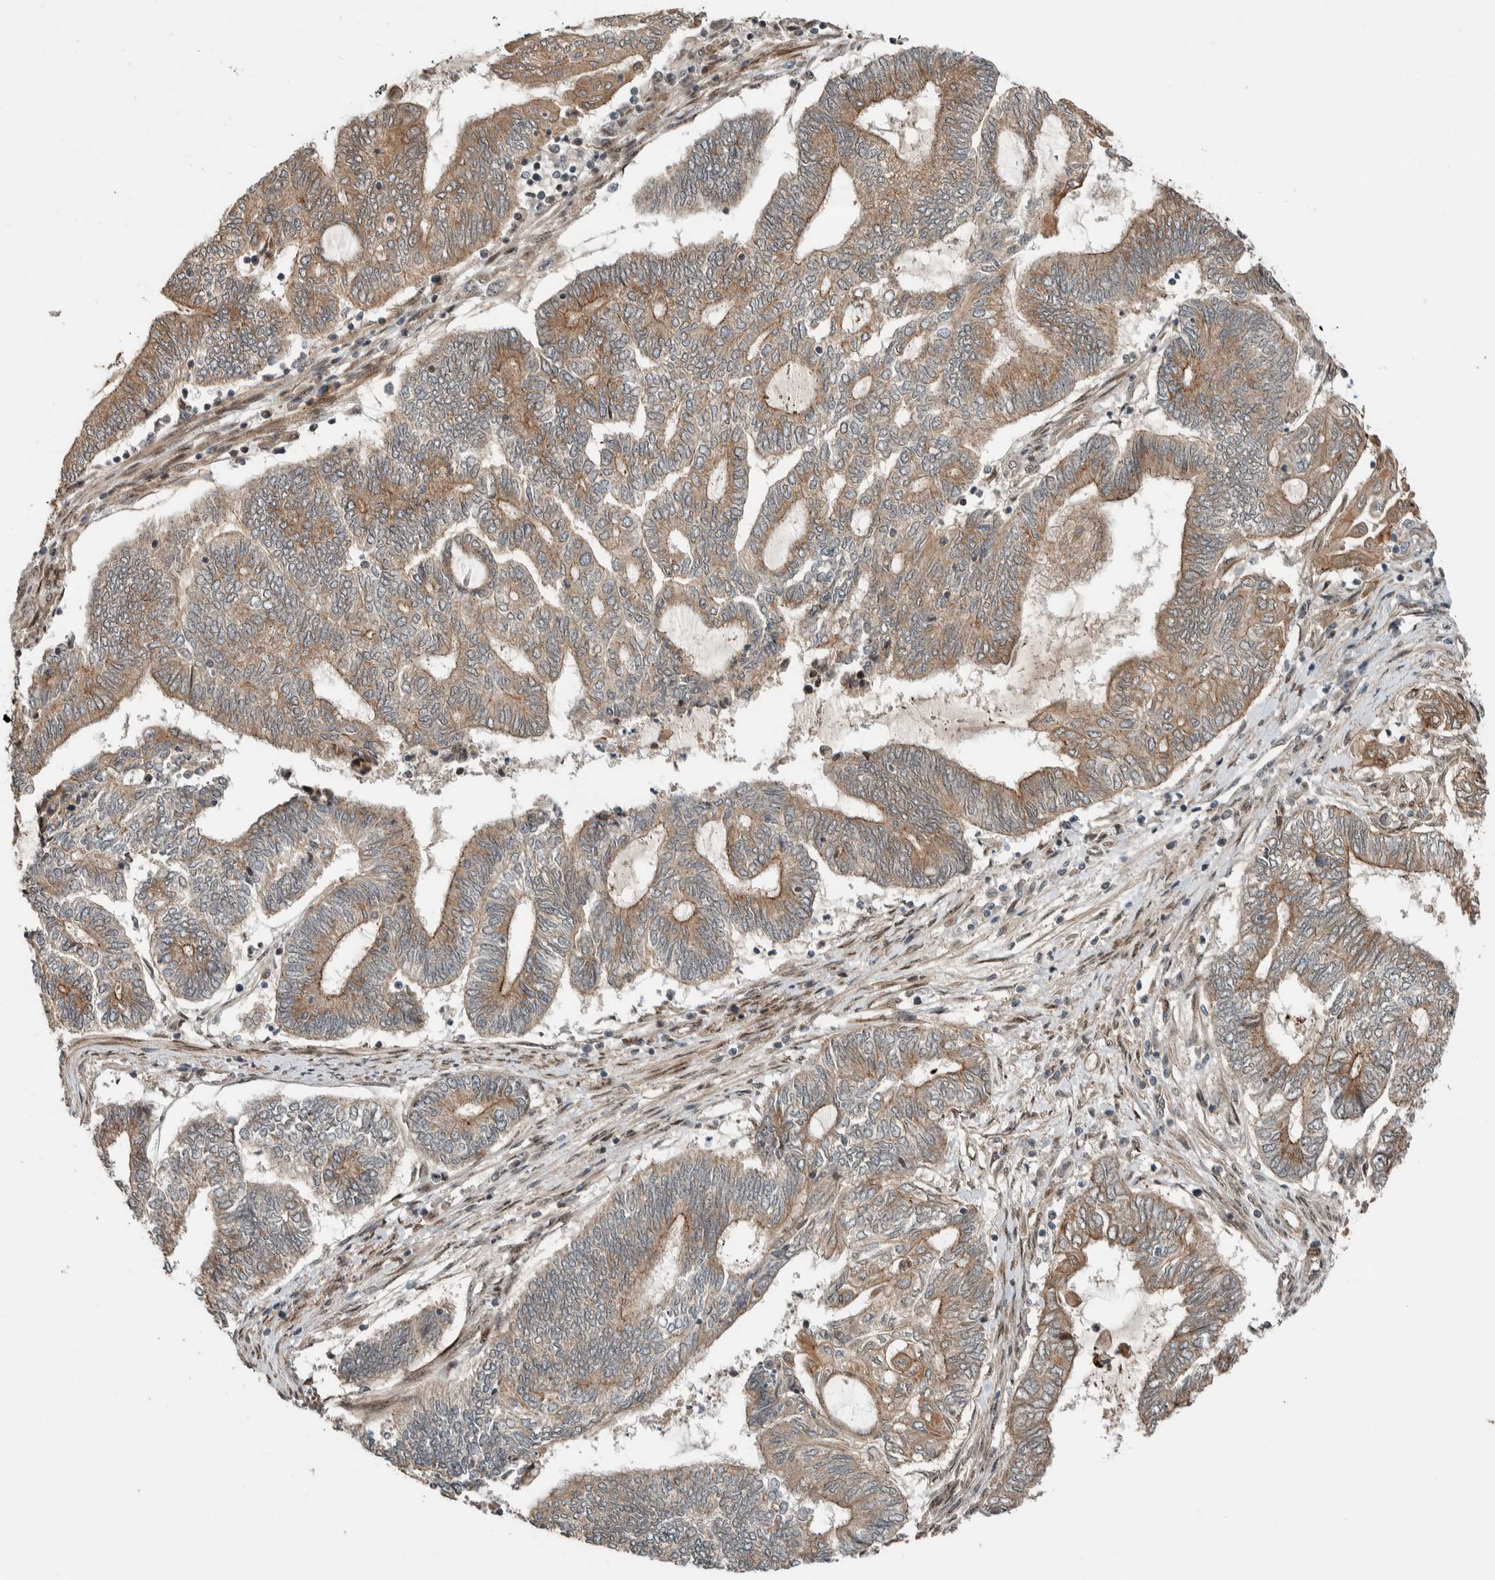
{"staining": {"intensity": "moderate", "quantity": ">75%", "location": "cytoplasmic/membranous"}, "tissue": "endometrial cancer", "cell_type": "Tumor cells", "image_type": "cancer", "snomed": [{"axis": "morphology", "description": "Adenocarcinoma, NOS"}, {"axis": "topography", "description": "Uterus"}, {"axis": "topography", "description": "Endometrium"}], "caption": "This is a micrograph of IHC staining of adenocarcinoma (endometrial), which shows moderate positivity in the cytoplasmic/membranous of tumor cells.", "gene": "STXBP4", "patient": {"sex": "female", "age": 70}}